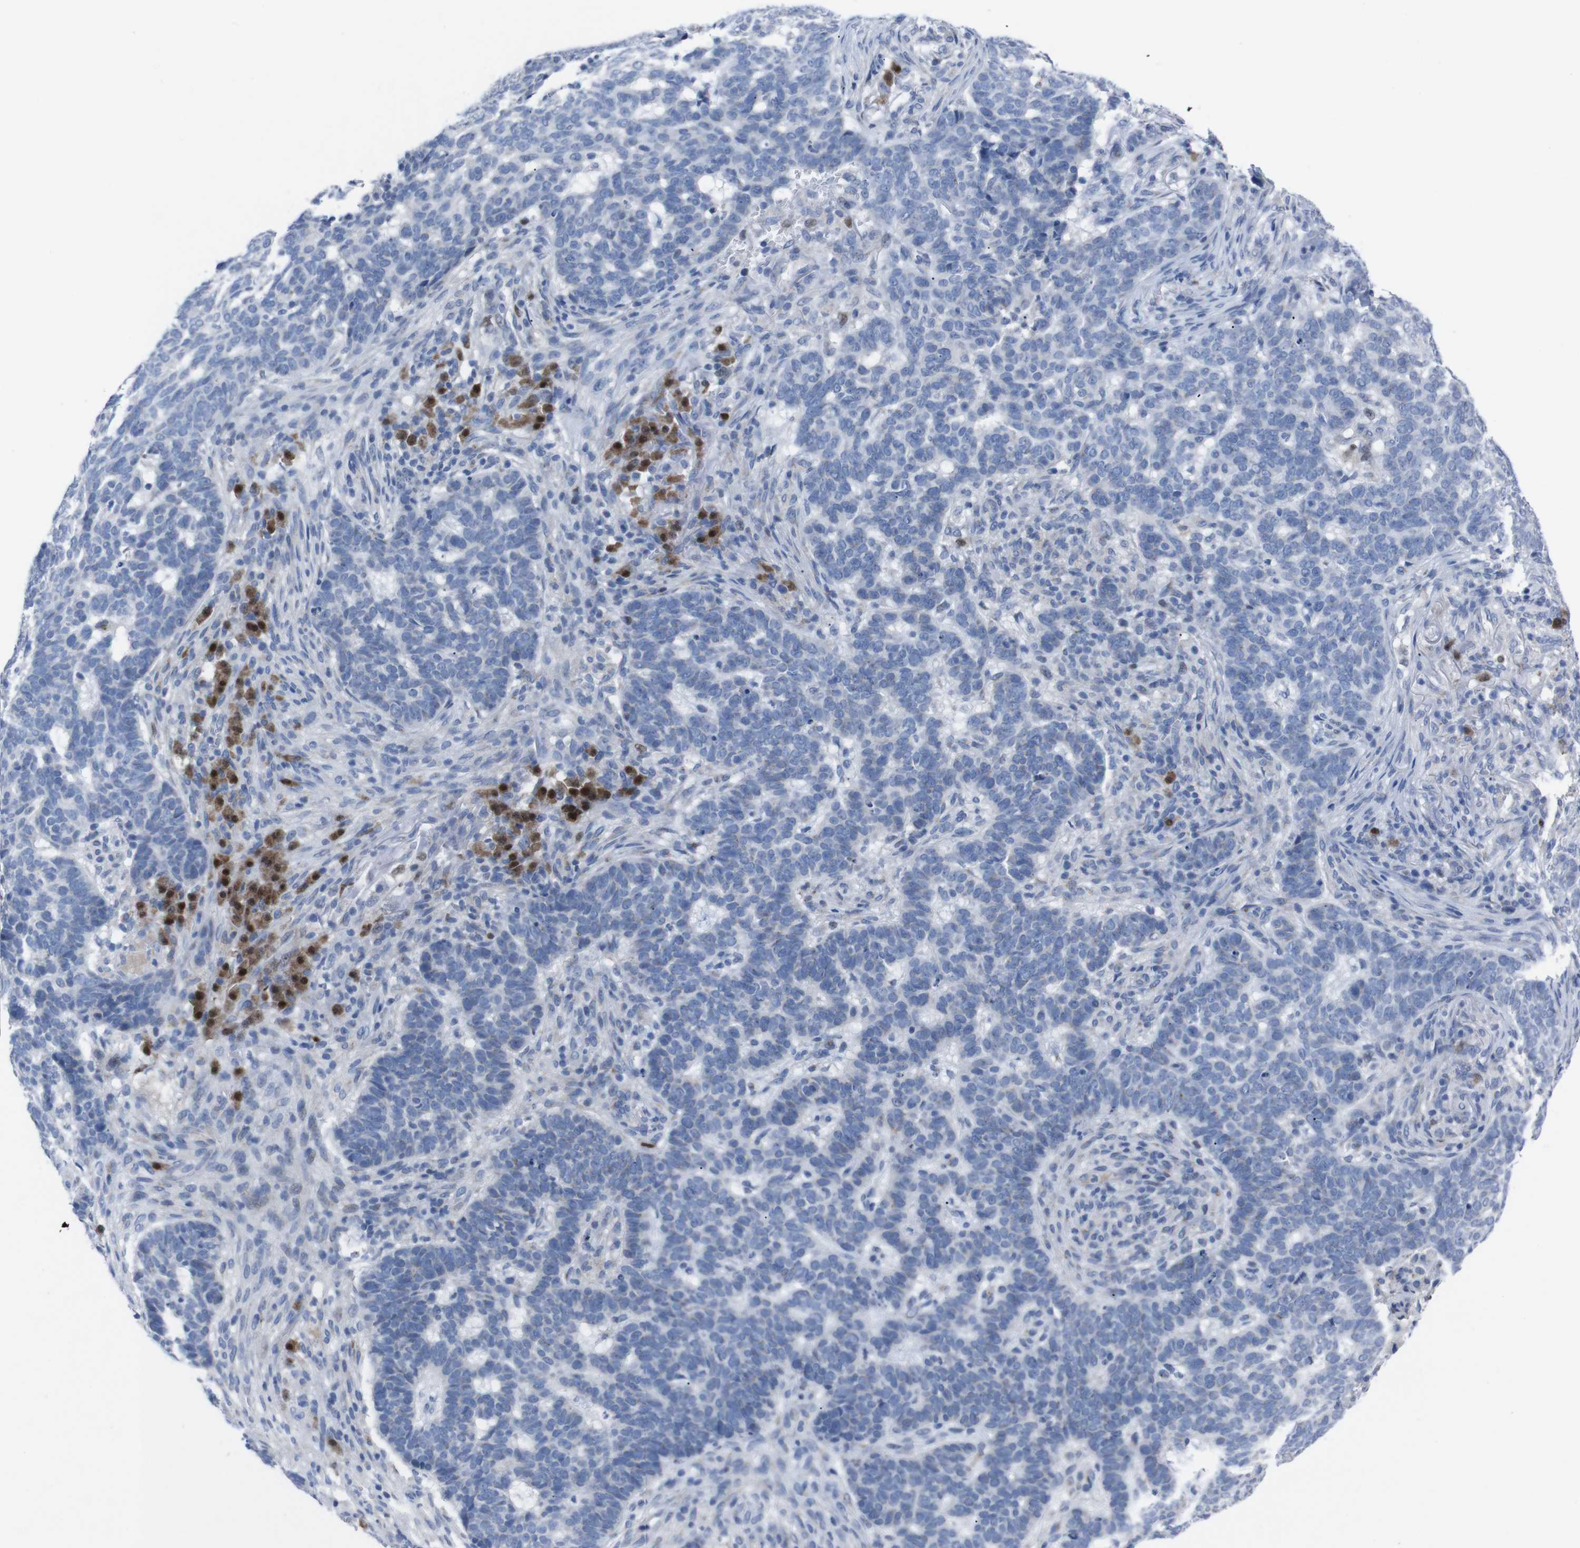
{"staining": {"intensity": "negative", "quantity": "none", "location": "none"}, "tissue": "skin cancer", "cell_type": "Tumor cells", "image_type": "cancer", "snomed": [{"axis": "morphology", "description": "Basal cell carcinoma"}, {"axis": "topography", "description": "Skin"}], "caption": "Image shows no protein staining in tumor cells of skin basal cell carcinoma tissue.", "gene": "IRF4", "patient": {"sex": "male", "age": 85}}